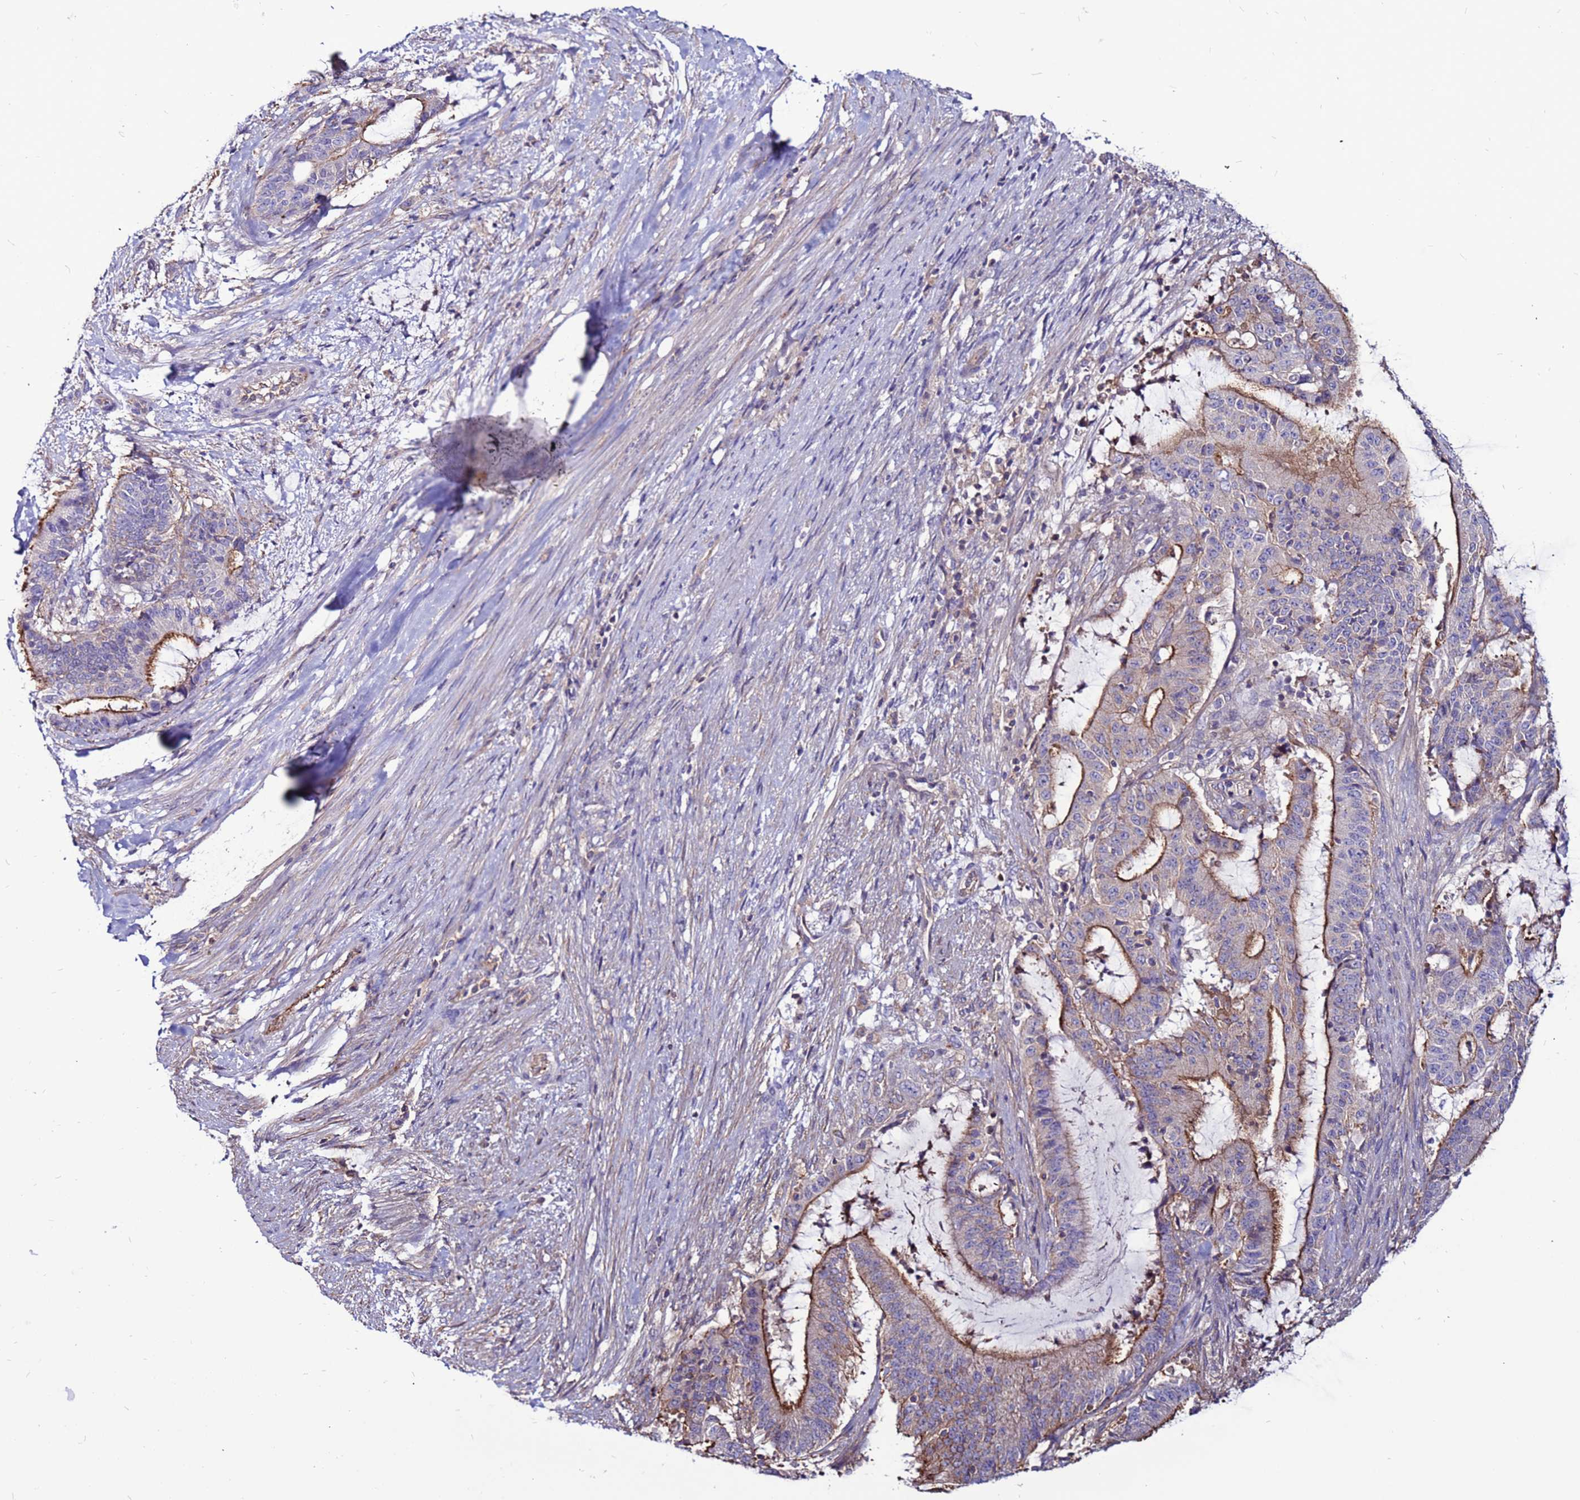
{"staining": {"intensity": "strong", "quantity": "25%-75%", "location": "cytoplasmic/membranous"}, "tissue": "liver cancer", "cell_type": "Tumor cells", "image_type": "cancer", "snomed": [{"axis": "morphology", "description": "Normal tissue, NOS"}, {"axis": "morphology", "description": "Cholangiocarcinoma"}, {"axis": "topography", "description": "Liver"}, {"axis": "topography", "description": "Peripheral nerve tissue"}], "caption": "The immunohistochemical stain labels strong cytoplasmic/membranous positivity in tumor cells of cholangiocarcinoma (liver) tissue. (DAB (3,3'-diaminobenzidine) = brown stain, brightfield microscopy at high magnification).", "gene": "NRN1L", "patient": {"sex": "female", "age": 73}}